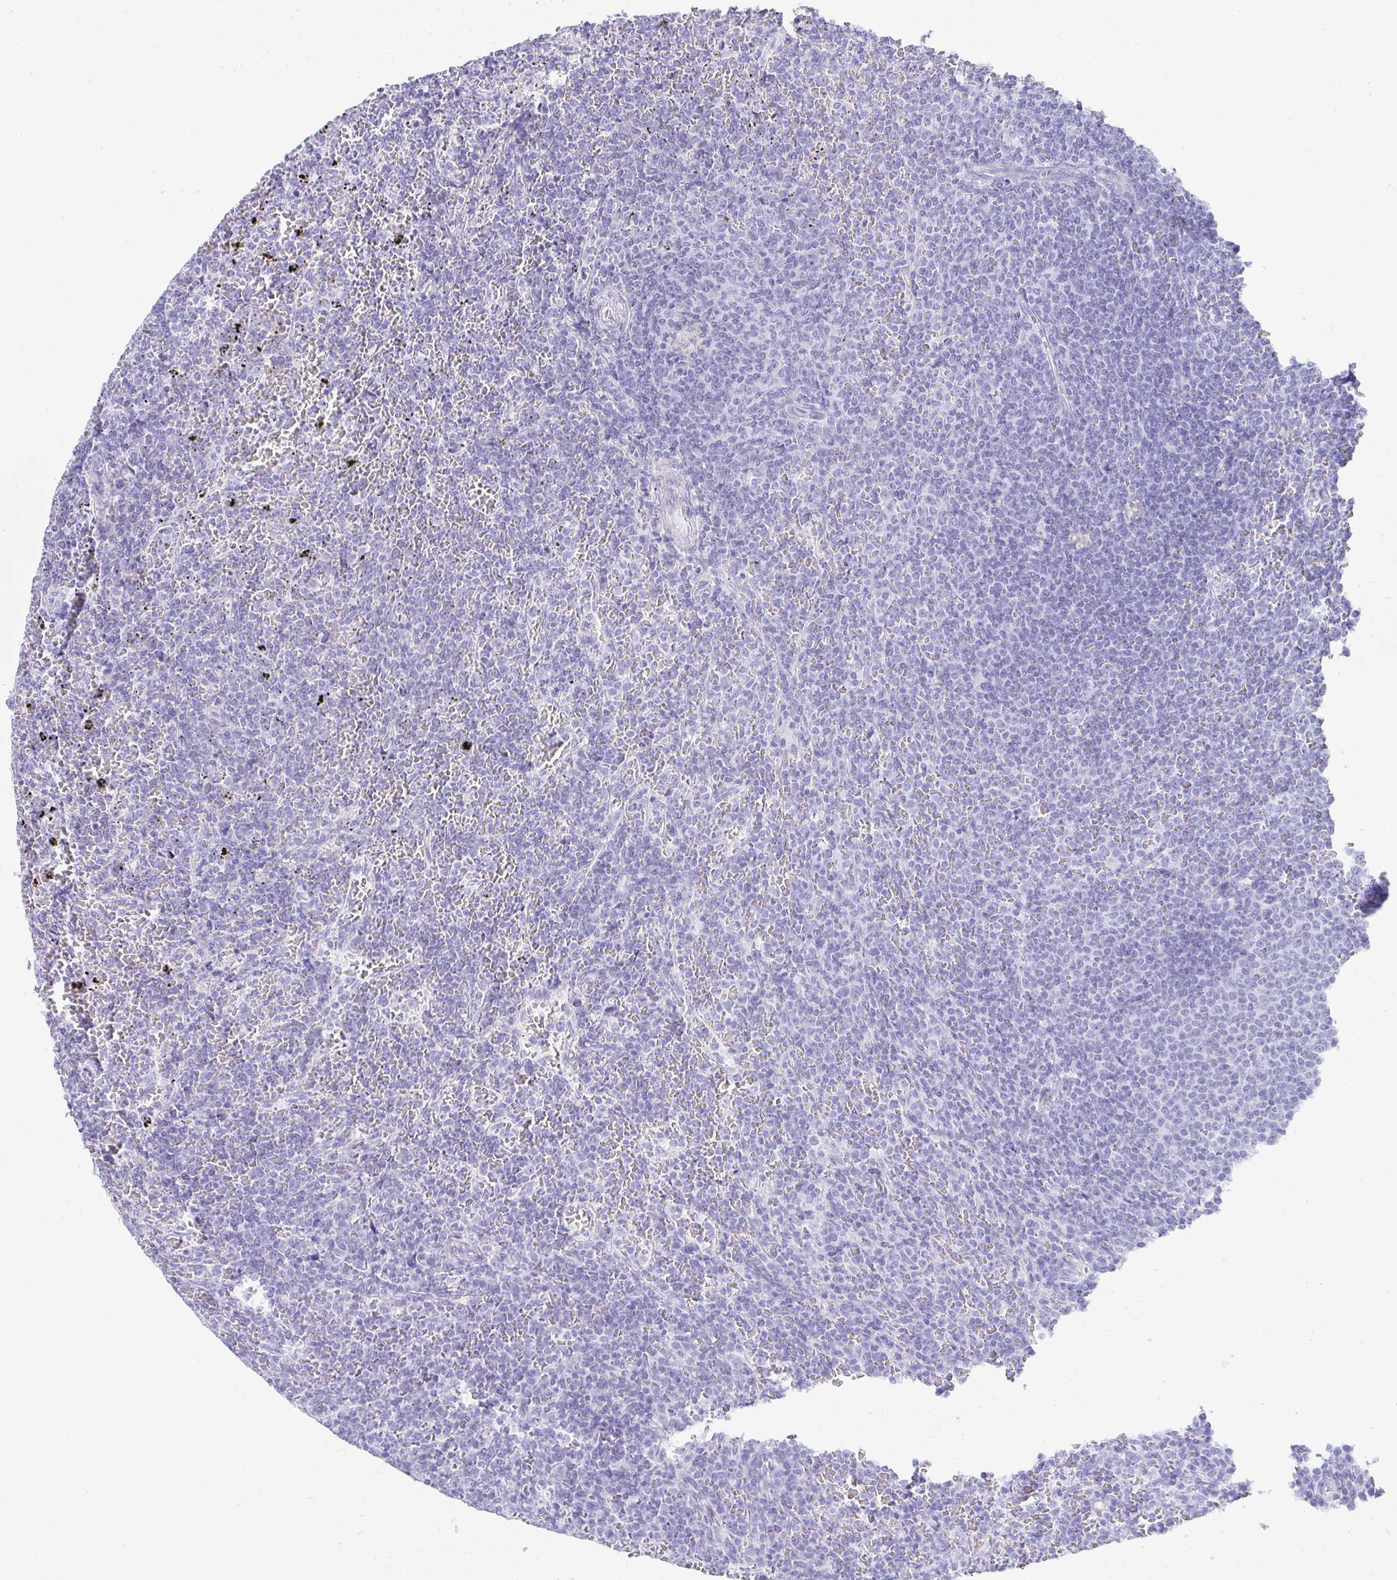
{"staining": {"intensity": "negative", "quantity": "none", "location": "none"}, "tissue": "lymphoma", "cell_type": "Tumor cells", "image_type": "cancer", "snomed": [{"axis": "morphology", "description": "Malignant lymphoma, non-Hodgkin's type, Low grade"}, {"axis": "topography", "description": "Spleen"}], "caption": "High power microscopy image of an IHC image of malignant lymphoma, non-Hodgkin's type (low-grade), revealing no significant expression in tumor cells.", "gene": "TNNT1", "patient": {"sex": "female", "age": 77}}